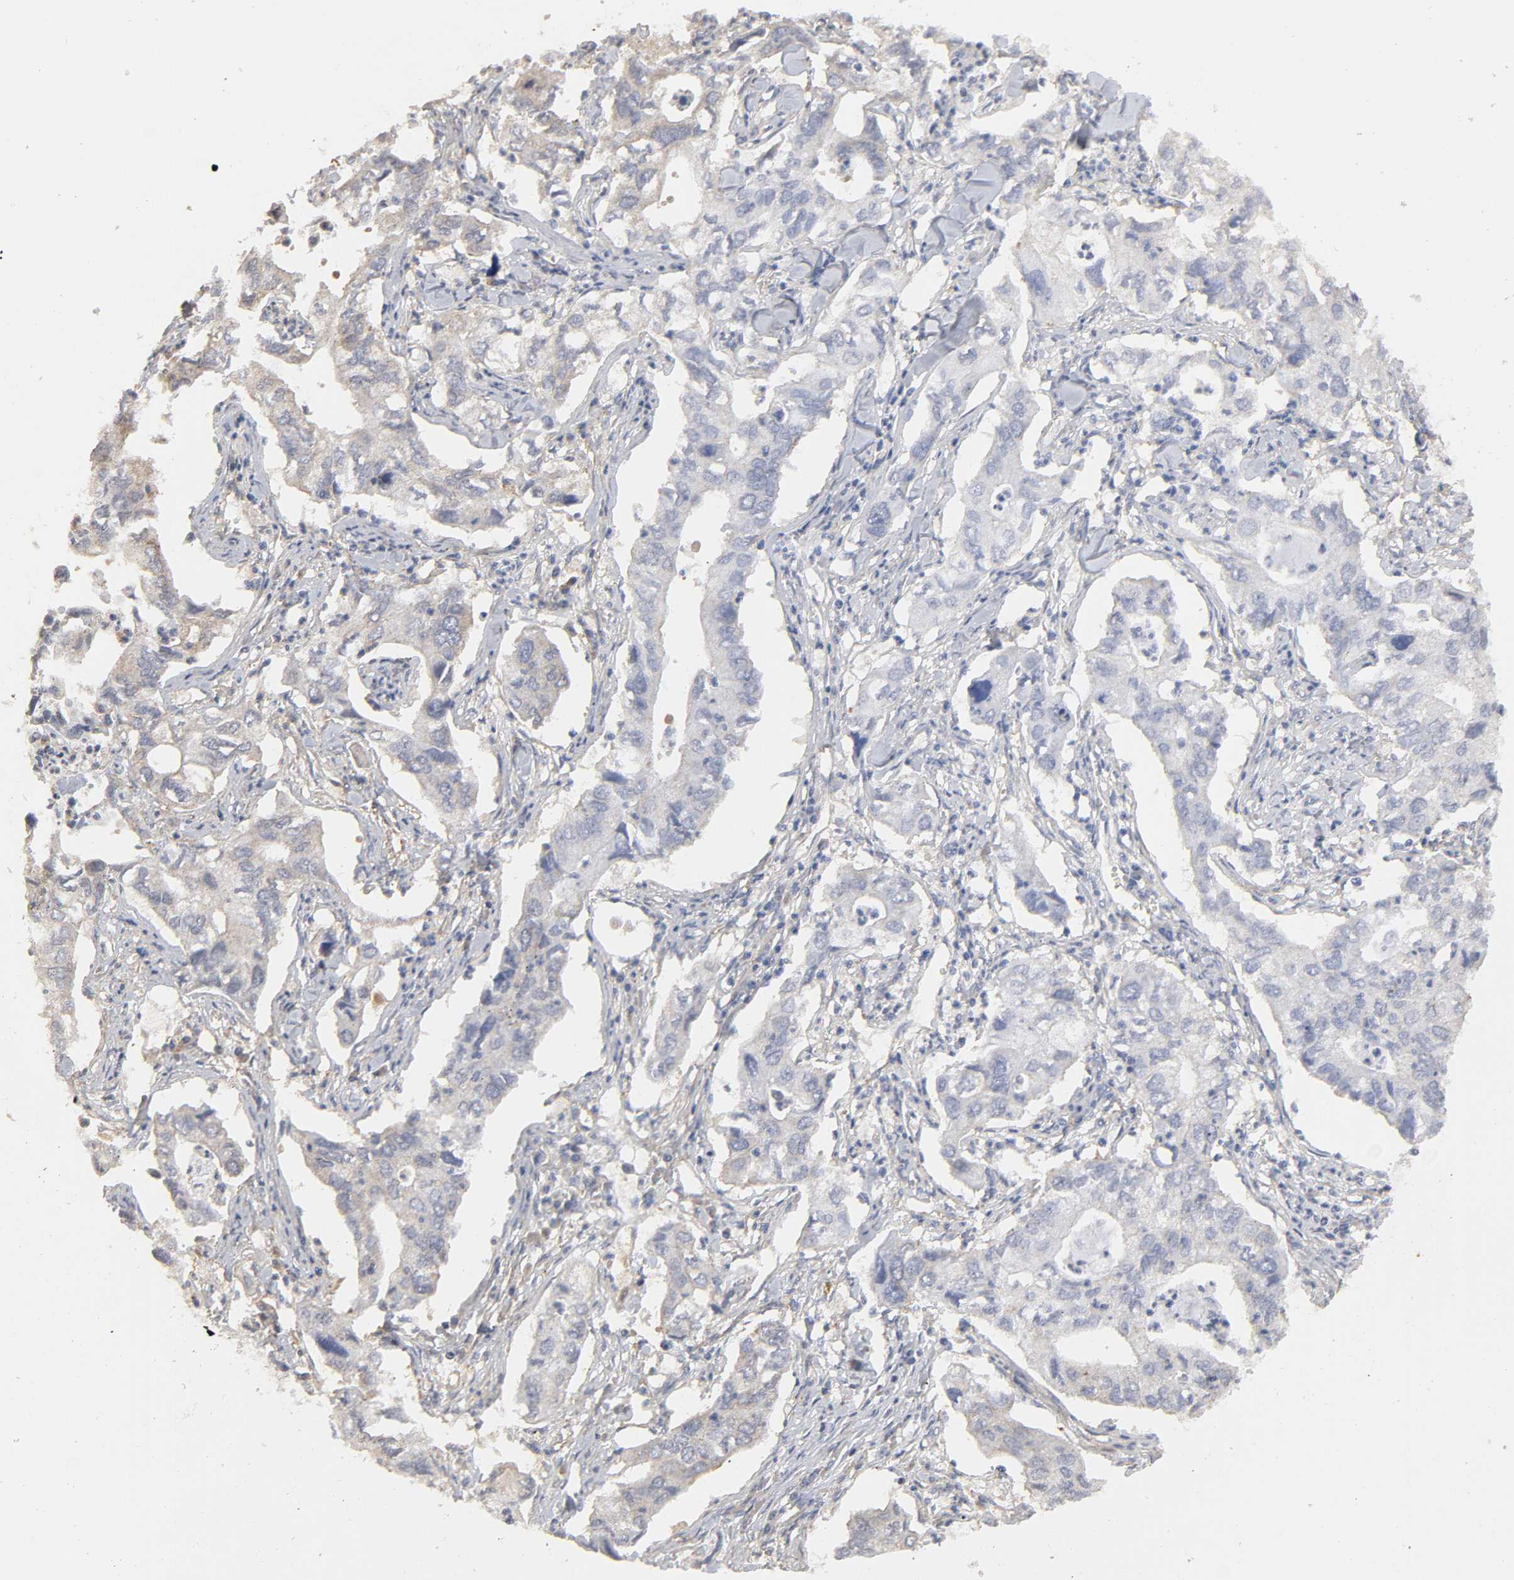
{"staining": {"intensity": "moderate", "quantity": ">75%", "location": "cytoplasmic/membranous"}, "tissue": "lung cancer", "cell_type": "Tumor cells", "image_type": "cancer", "snomed": [{"axis": "morphology", "description": "Adenocarcinoma, NOS"}, {"axis": "topography", "description": "Lung"}], "caption": "A high-resolution photomicrograph shows IHC staining of lung cancer, which displays moderate cytoplasmic/membranous staining in approximately >75% of tumor cells. The staining was performed using DAB (3,3'-diaminobenzidine) to visualize the protein expression in brown, while the nuclei were stained in blue with hematoxylin (Magnification: 20x).", "gene": "SH3GLB1", "patient": {"sex": "male", "age": 48}}